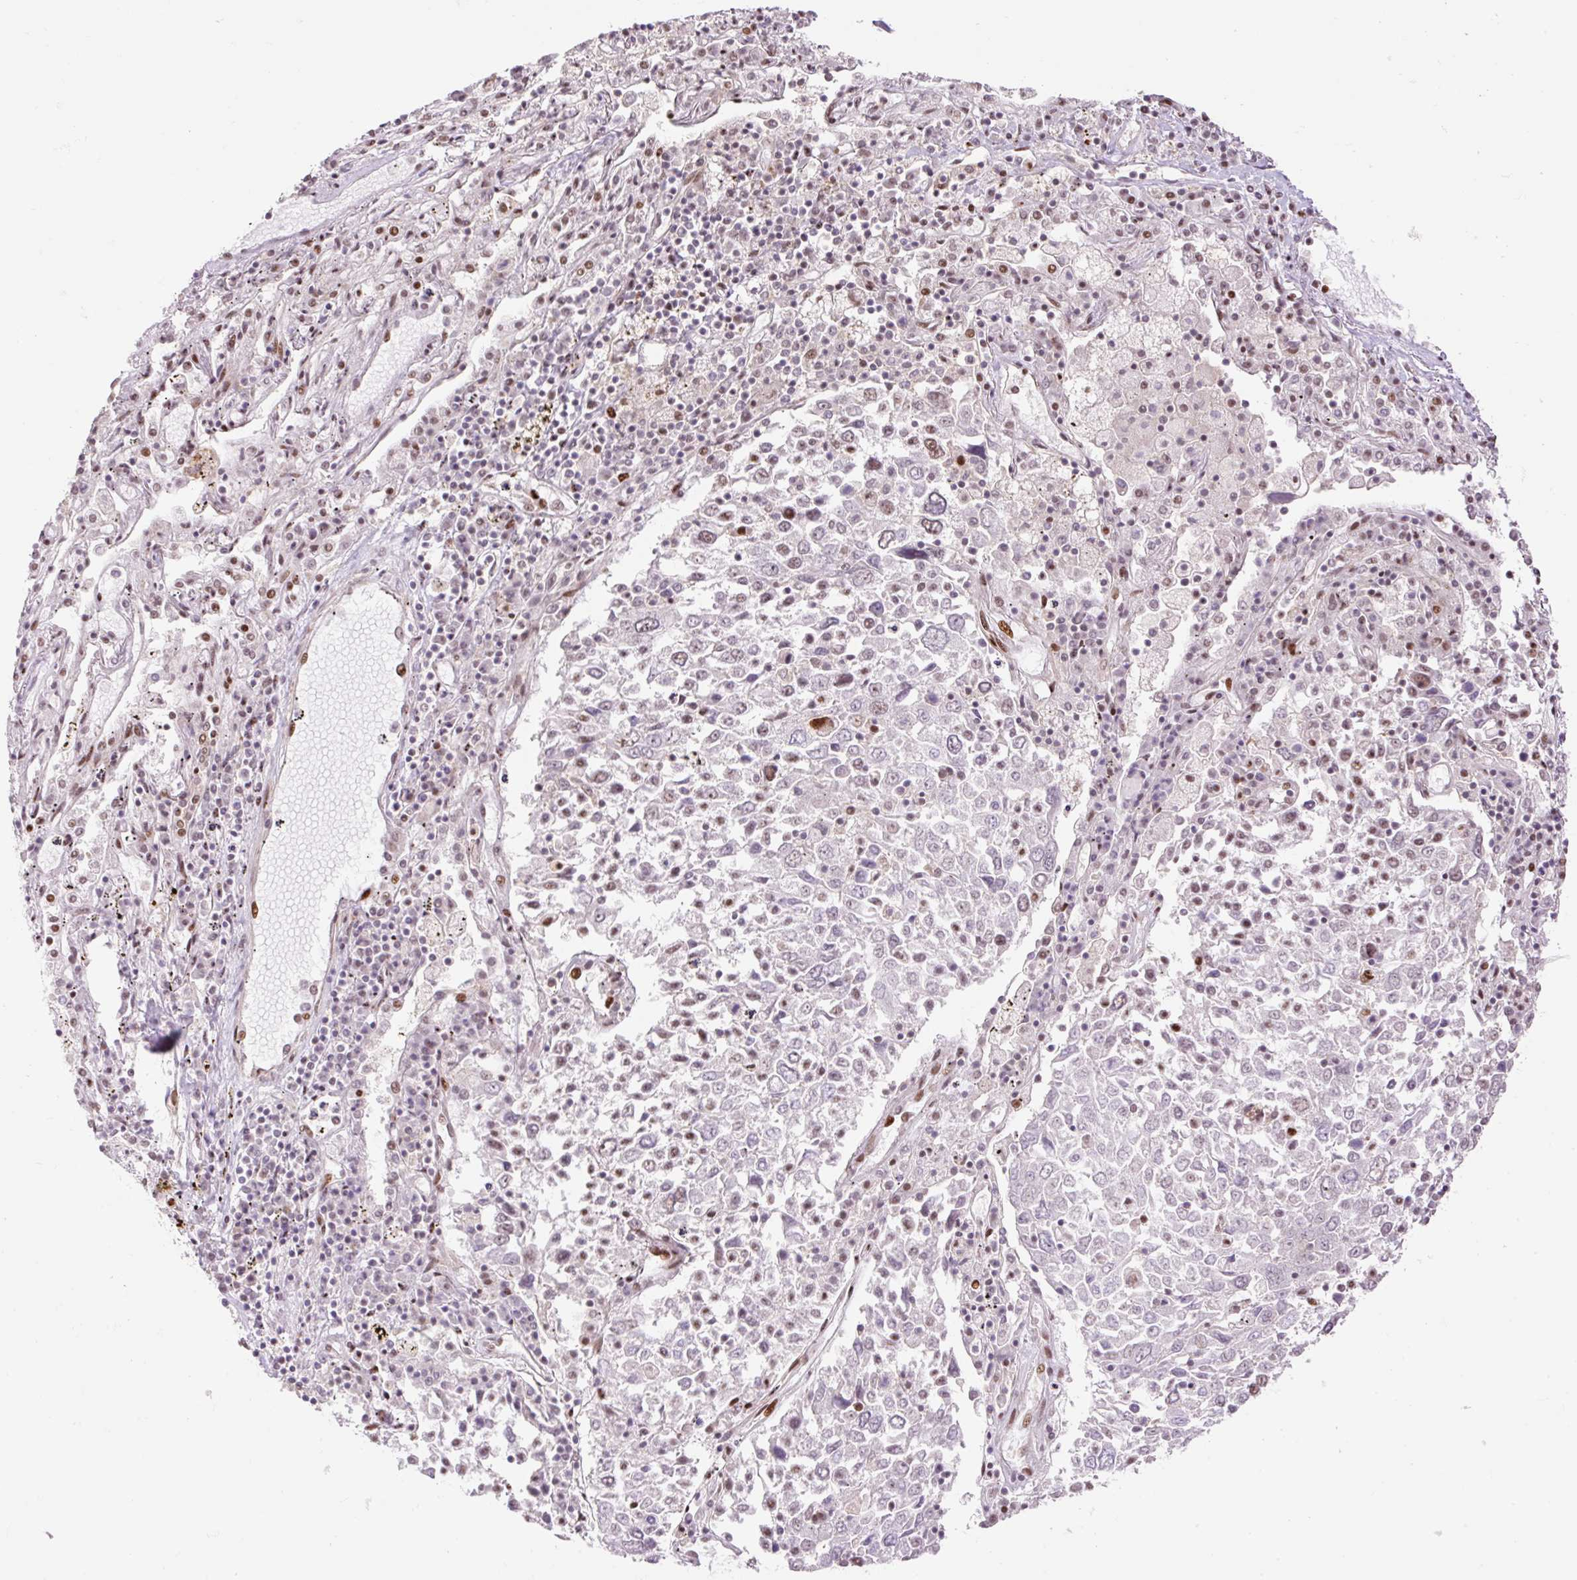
{"staining": {"intensity": "weak", "quantity": "<25%", "location": "nuclear"}, "tissue": "lung cancer", "cell_type": "Tumor cells", "image_type": "cancer", "snomed": [{"axis": "morphology", "description": "Squamous cell carcinoma, NOS"}, {"axis": "topography", "description": "Lung"}], "caption": "Immunohistochemical staining of squamous cell carcinoma (lung) shows no significant positivity in tumor cells. (Stains: DAB (3,3'-diaminobenzidine) immunohistochemistry (IHC) with hematoxylin counter stain, Microscopy: brightfield microscopy at high magnification).", "gene": "RIPPLY3", "patient": {"sex": "male", "age": 65}}